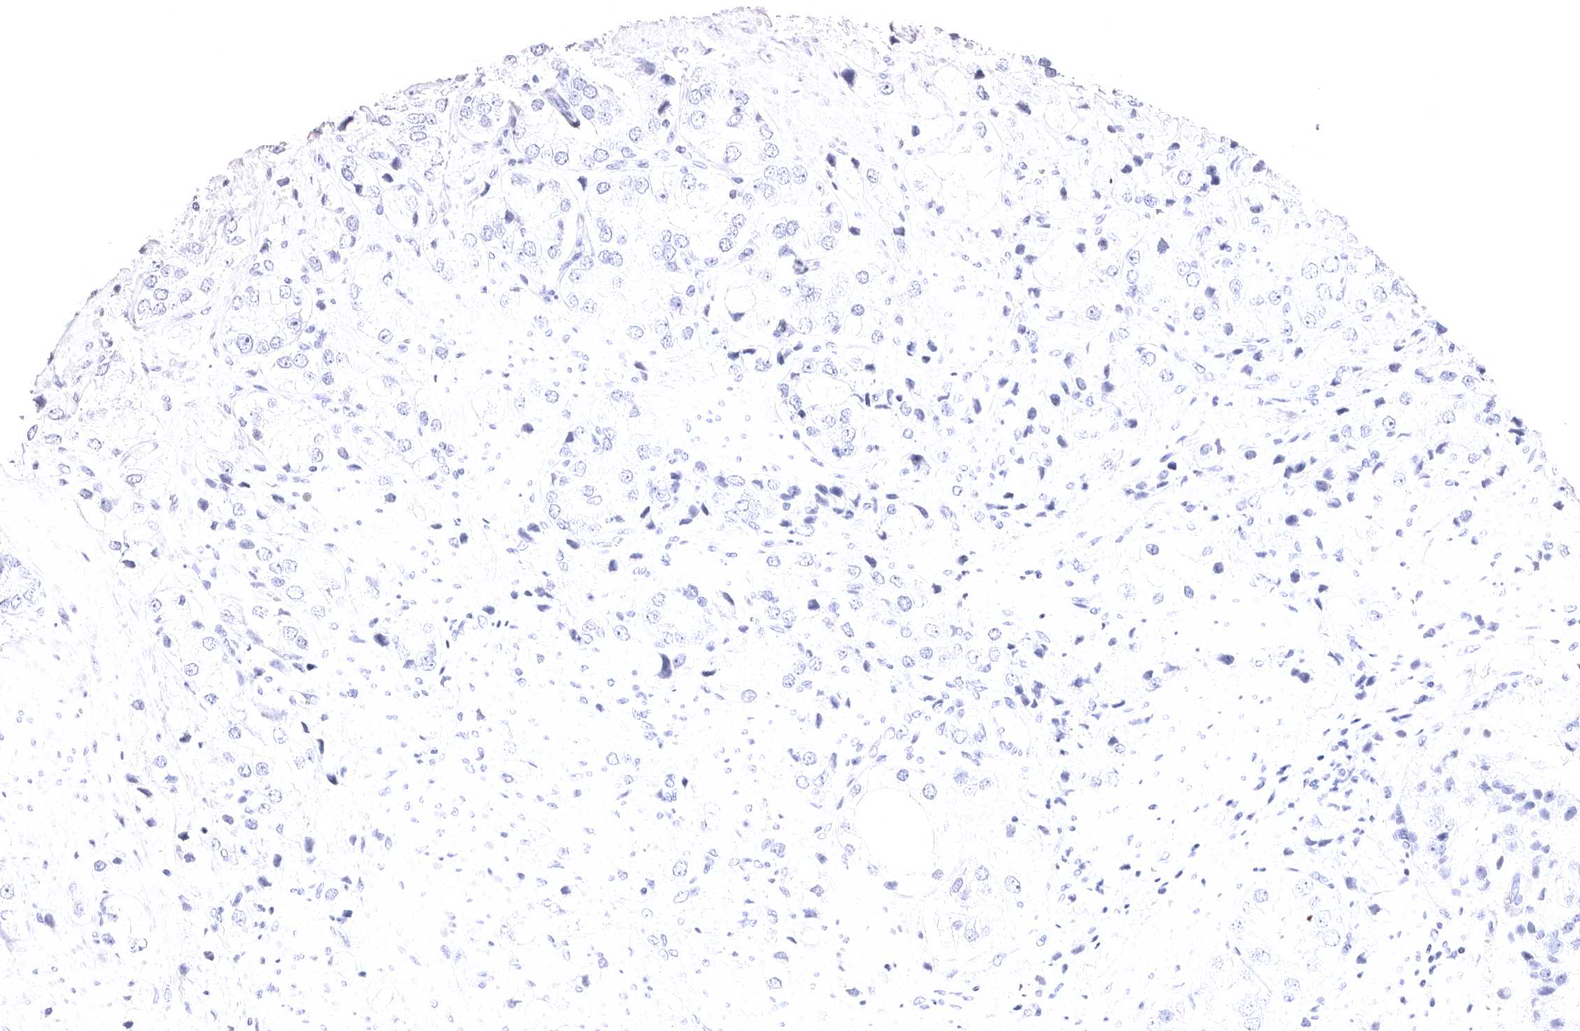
{"staining": {"intensity": "negative", "quantity": "none", "location": "none"}, "tissue": "prostate cancer", "cell_type": "Tumor cells", "image_type": "cancer", "snomed": [{"axis": "morphology", "description": "Adenocarcinoma, High grade"}, {"axis": "topography", "description": "Prostate"}], "caption": "IHC of human prostate cancer displays no staining in tumor cells. (Immunohistochemistry (ihc), brightfield microscopy, high magnification).", "gene": "VPS45", "patient": {"sex": "male", "age": 50}}